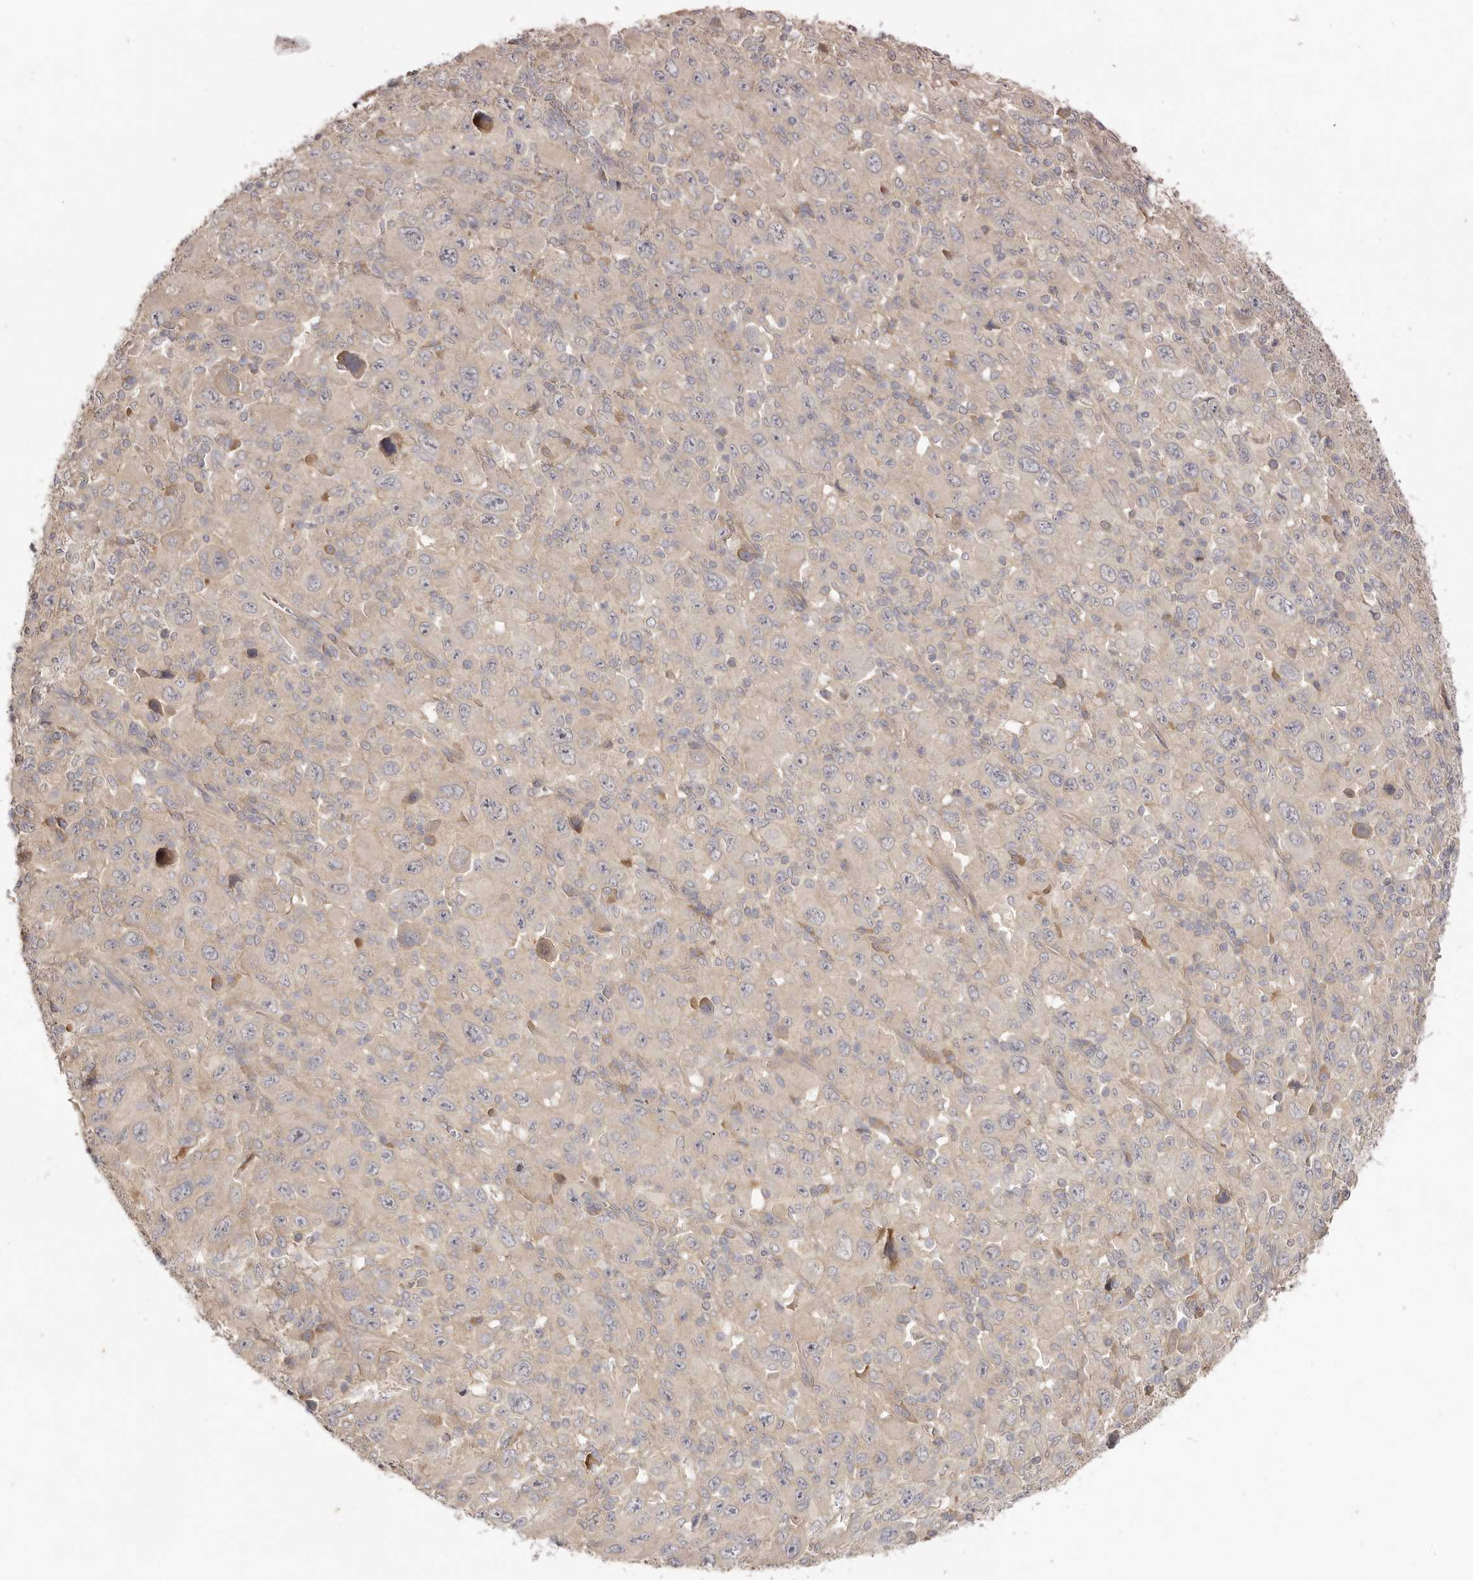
{"staining": {"intensity": "negative", "quantity": "none", "location": "none"}, "tissue": "melanoma", "cell_type": "Tumor cells", "image_type": "cancer", "snomed": [{"axis": "morphology", "description": "Malignant melanoma, Metastatic site"}, {"axis": "topography", "description": "Skin"}], "caption": "This histopathology image is of melanoma stained with immunohistochemistry (IHC) to label a protein in brown with the nuclei are counter-stained blue. There is no expression in tumor cells. The staining is performed using DAB brown chromogen with nuclei counter-stained in using hematoxylin.", "gene": "ADAMTS9", "patient": {"sex": "female", "age": 56}}